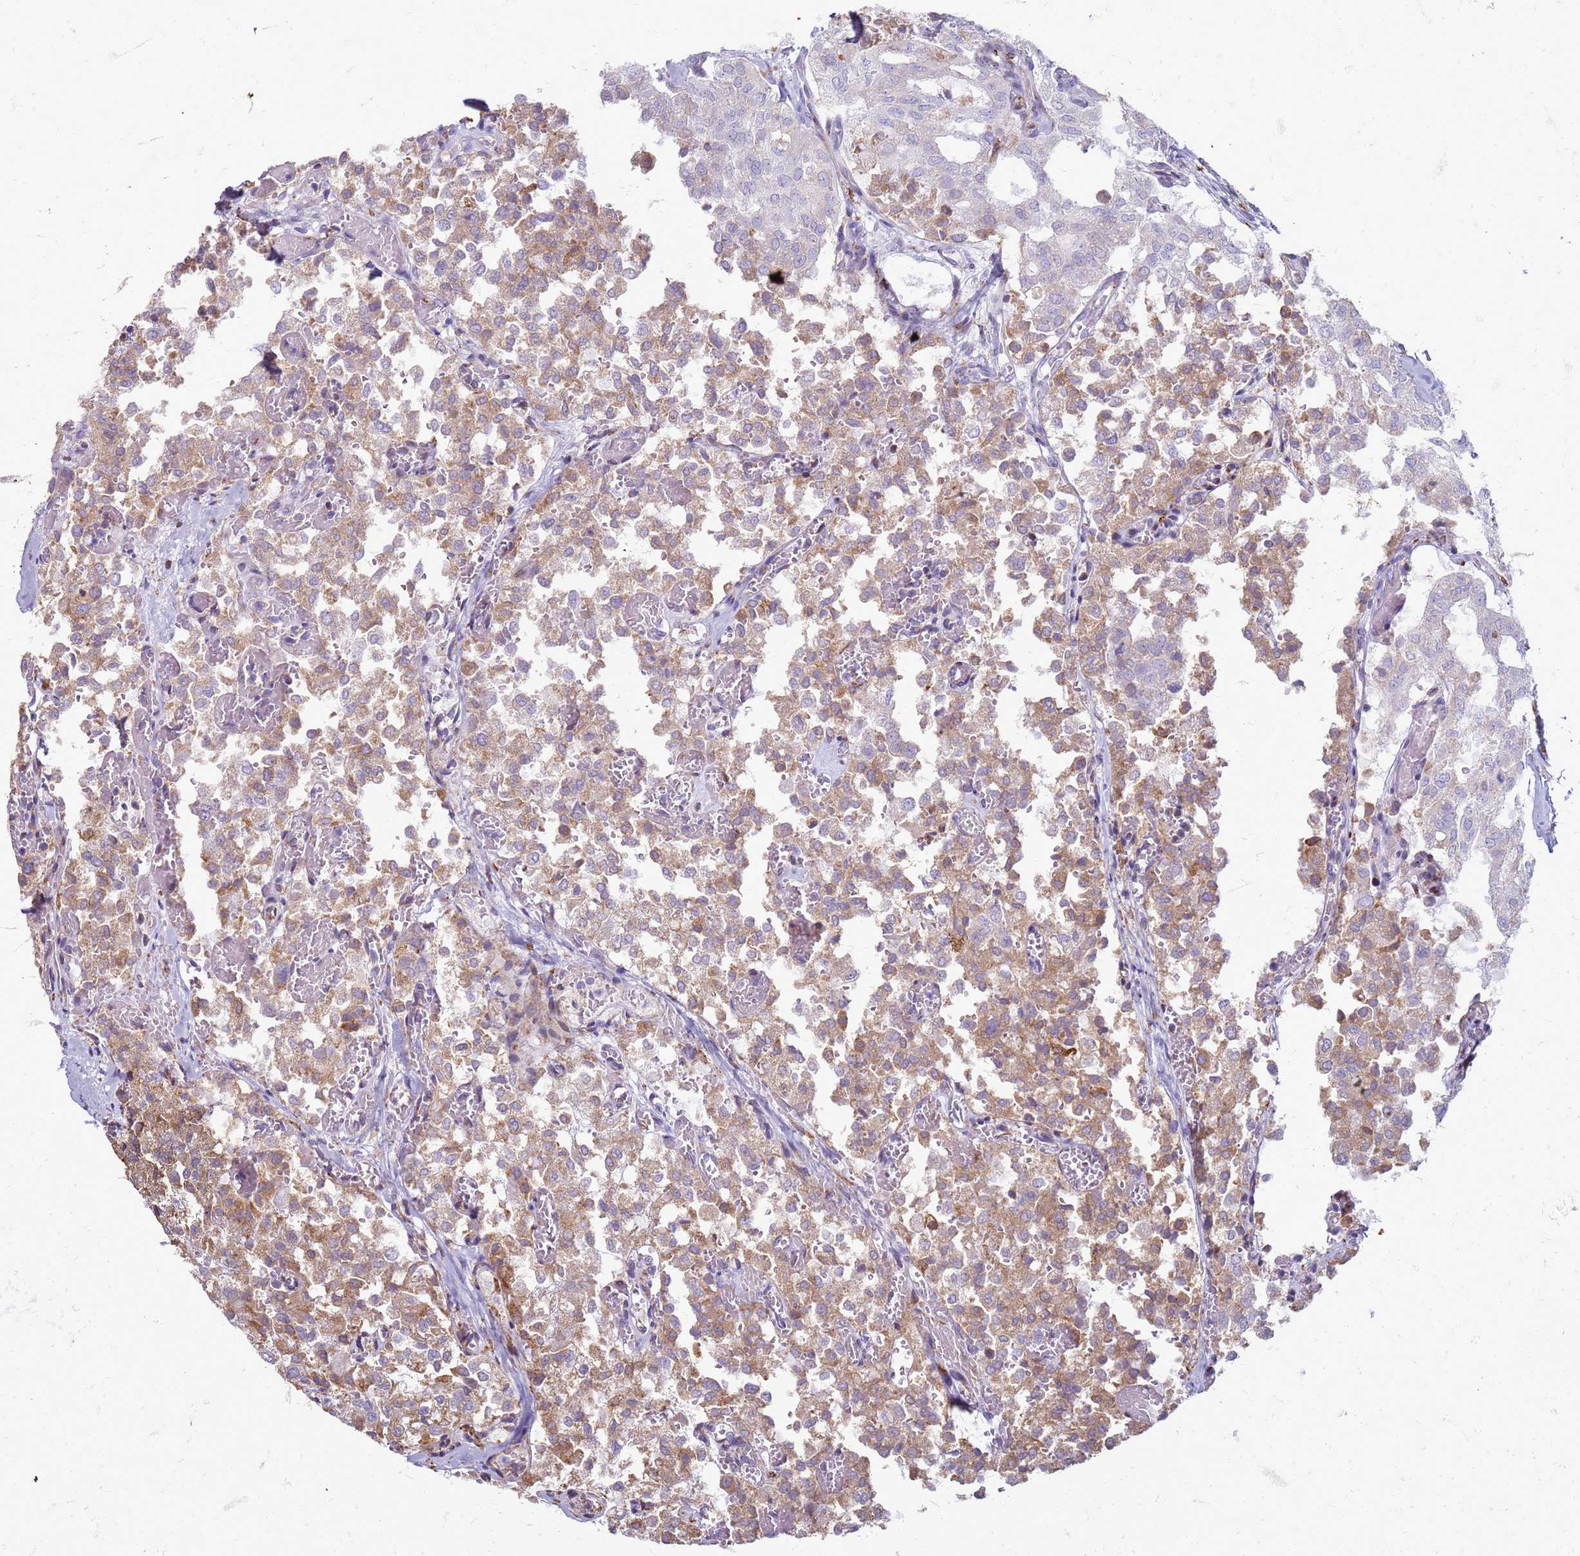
{"staining": {"intensity": "moderate", "quantity": "25%-75%", "location": "cytoplasmic/membranous"}, "tissue": "thyroid cancer", "cell_type": "Tumor cells", "image_type": "cancer", "snomed": [{"axis": "morphology", "description": "Follicular adenoma carcinoma, NOS"}, {"axis": "topography", "description": "Thyroid gland"}], "caption": "Brown immunohistochemical staining in thyroid follicular adenoma carcinoma displays moderate cytoplasmic/membranous expression in approximately 25%-75% of tumor cells.", "gene": "PDK3", "patient": {"sex": "male", "age": 75}}